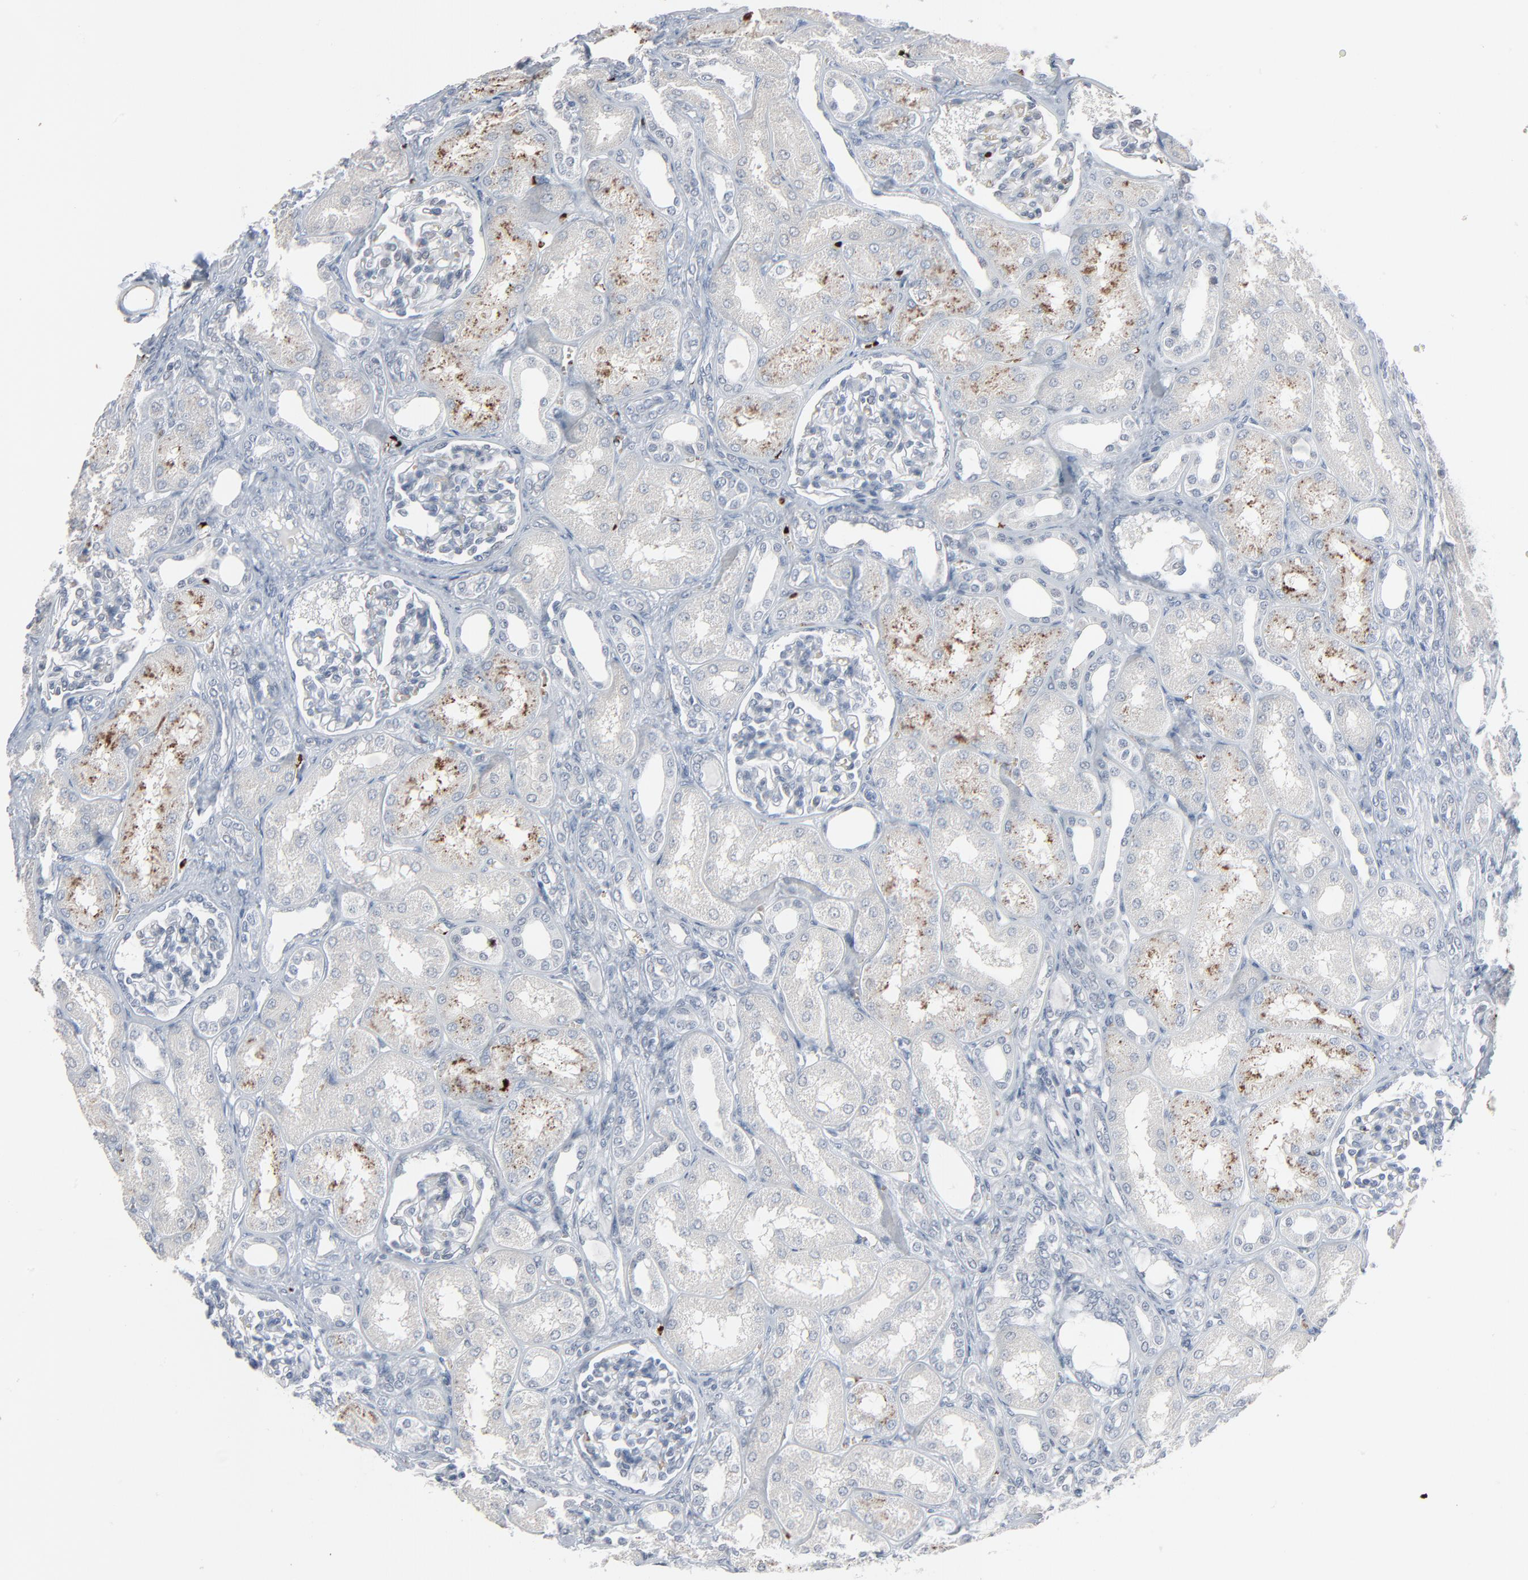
{"staining": {"intensity": "negative", "quantity": "none", "location": "none"}, "tissue": "kidney", "cell_type": "Cells in glomeruli", "image_type": "normal", "snomed": [{"axis": "morphology", "description": "Normal tissue, NOS"}, {"axis": "topography", "description": "Kidney"}], "caption": "Immunohistochemistry photomicrograph of benign kidney: kidney stained with DAB (3,3'-diaminobenzidine) shows no significant protein expression in cells in glomeruli.", "gene": "SAGE1", "patient": {"sex": "male", "age": 7}}